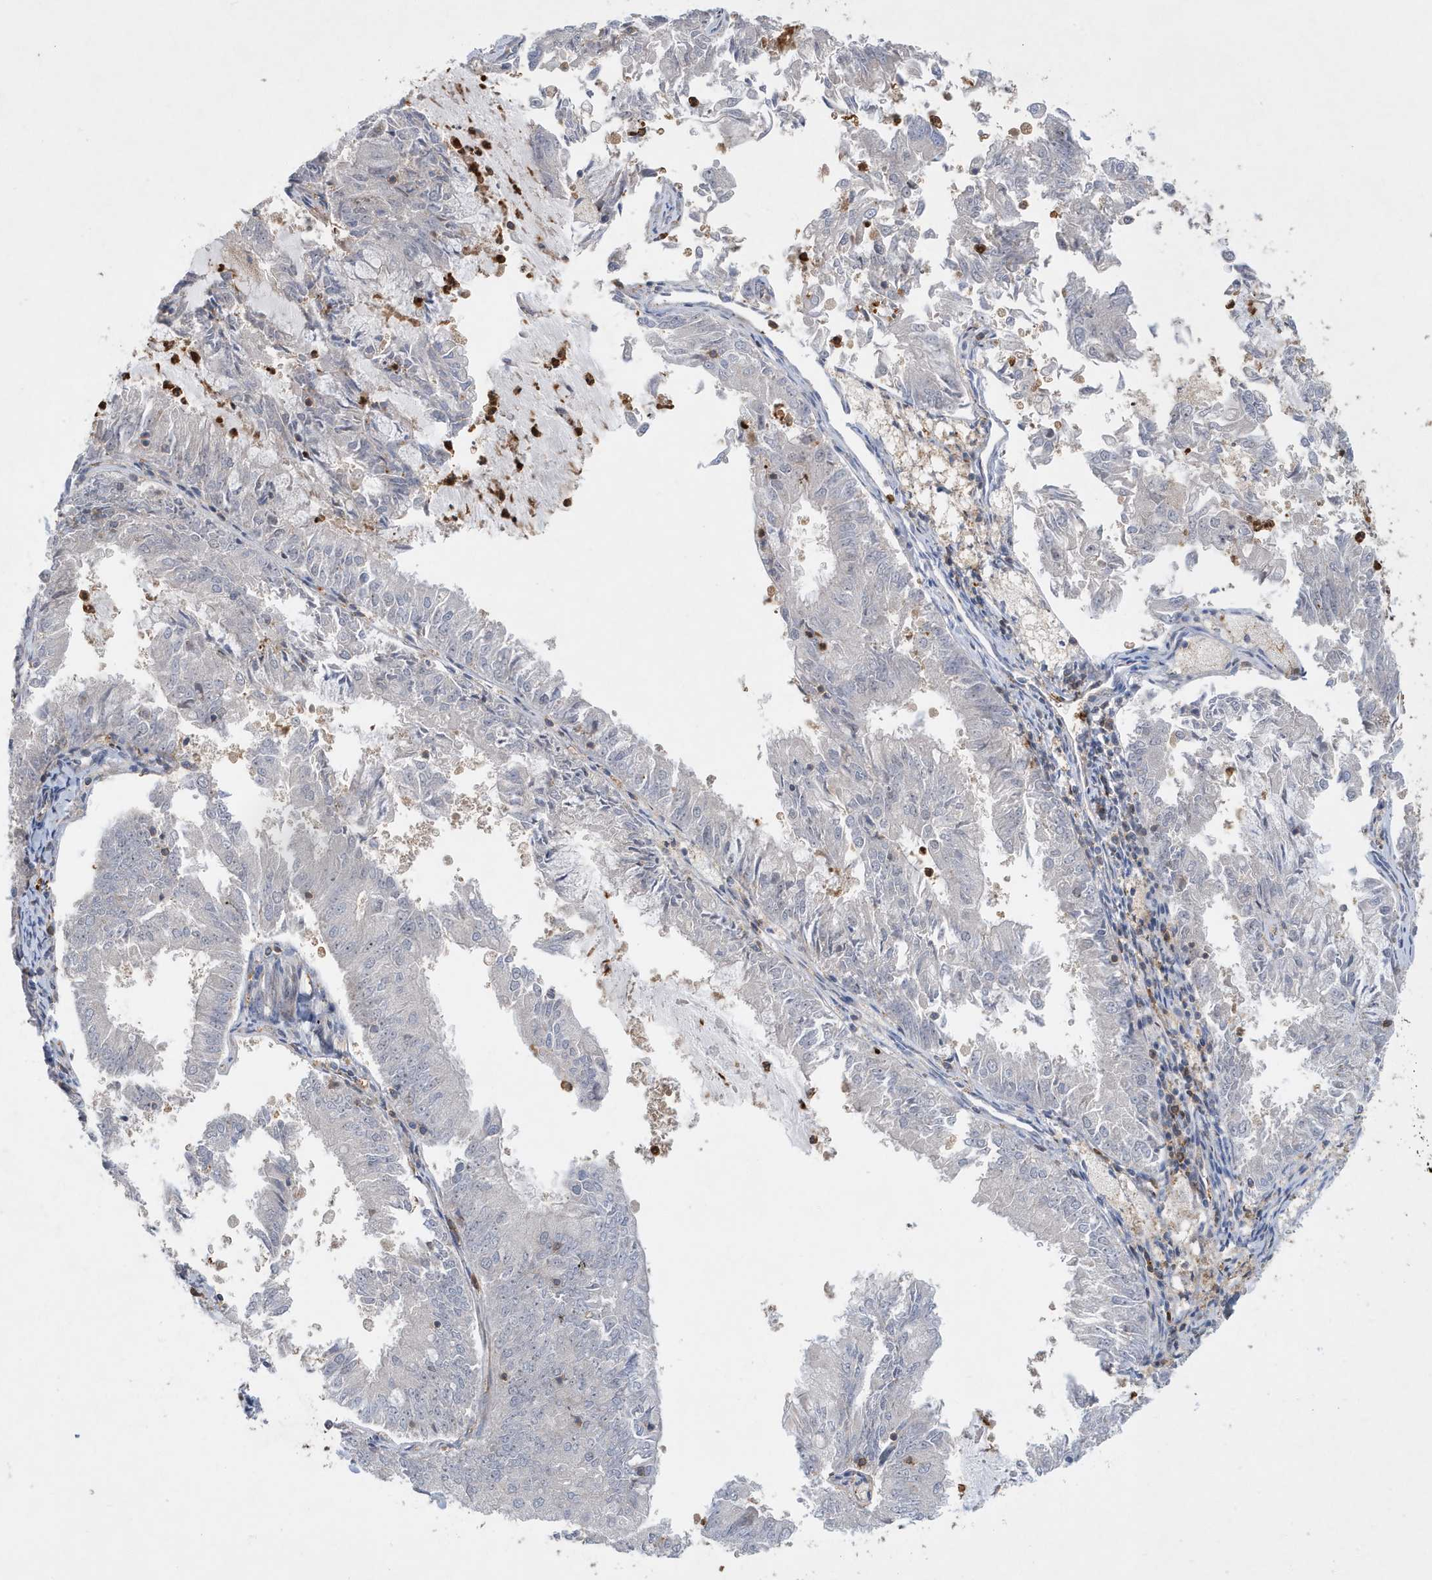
{"staining": {"intensity": "negative", "quantity": "none", "location": "none"}, "tissue": "endometrial cancer", "cell_type": "Tumor cells", "image_type": "cancer", "snomed": [{"axis": "morphology", "description": "Adenocarcinoma, NOS"}, {"axis": "topography", "description": "Endometrium"}], "caption": "There is no significant expression in tumor cells of endometrial cancer (adenocarcinoma). (Stains: DAB (3,3'-diaminobenzidine) IHC with hematoxylin counter stain, Microscopy: brightfield microscopy at high magnification).", "gene": "LAPTM4A", "patient": {"sex": "female", "age": 57}}